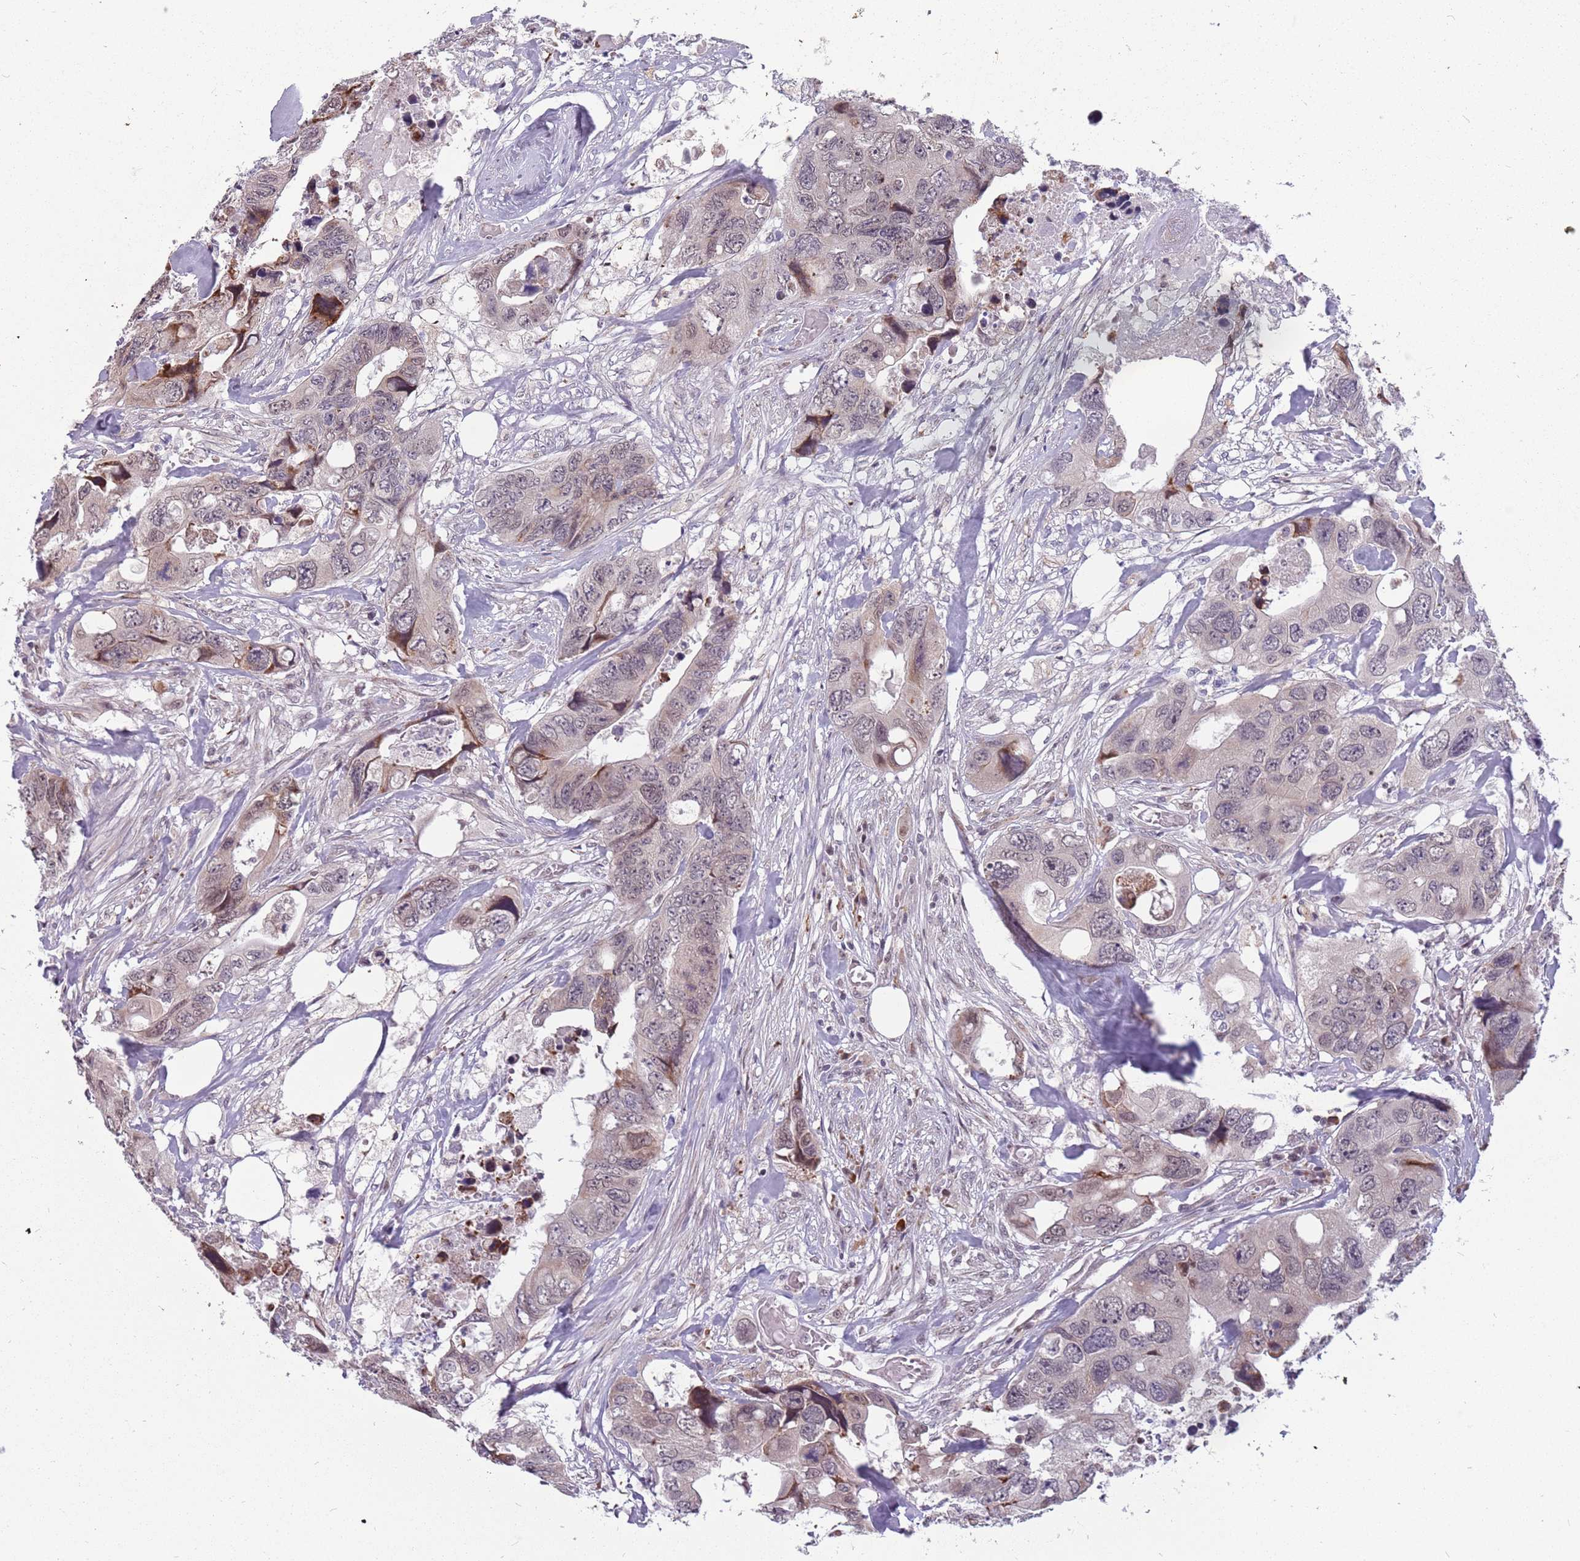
{"staining": {"intensity": "weak", "quantity": "25%-75%", "location": "cytoplasmic/membranous,nuclear"}, "tissue": "colorectal cancer", "cell_type": "Tumor cells", "image_type": "cancer", "snomed": [{"axis": "morphology", "description": "Adenocarcinoma, NOS"}, {"axis": "topography", "description": "Rectum"}], "caption": "Adenocarcinoma (colorectal) stained with immunohistochemistry demonstrates weak cytoplasmic/membranous and nuclear expression in about 25%-75% of tumor cells. The staining was performed using DAB, with brown indicating positive protein expression. Nuclei are stained blue with hematoxylin.", "gene": "BARD1", "patient": {"sex": "male", "age": 57}}